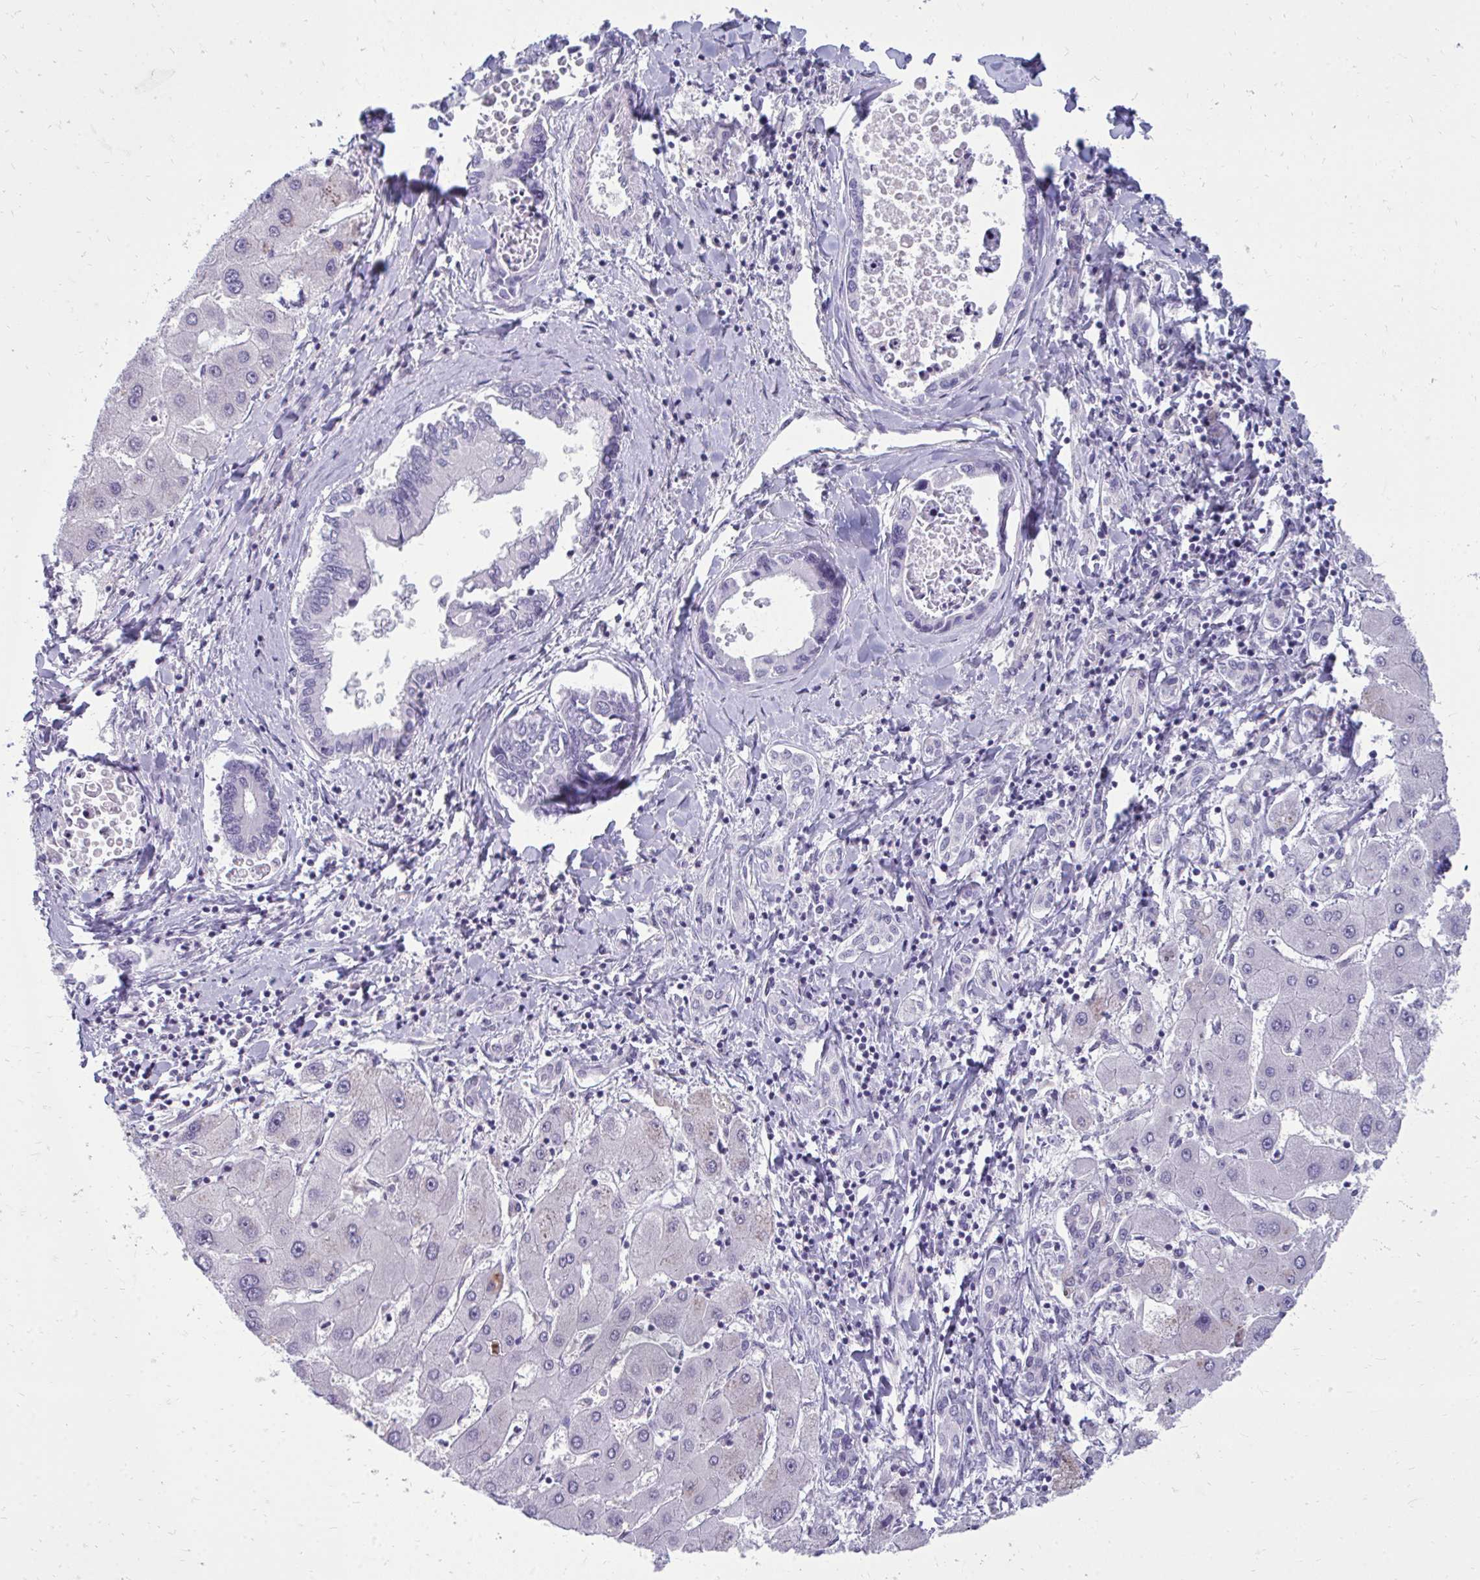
{"staining": {"intensity": "negative", "quantity": "none", "location": "none"}, "tissue": "liver cancer", "cell_type": "Tumor cells", "image_type": "cancer", "snomed": [{"axis": "morphology", "description": "Cholangiocarcinoma"}, {"axis": "topography", "description": "Liver"}], "caption": "This histopathology image is of liver cancer stained with immunohistochemistry (IHC) to label a protein in brown with the nuclei are counter-stained blue. There is no expression in tumor cells. The staining was performed using DAB (3,3'-diaminobenzidine) to visualize the protein expression in brown, while the nuclei were stained in blue with hematoxylin (Magnification: 20x).", "gene": "FABP3", "patient": {"sex": "male", "age": 66}}